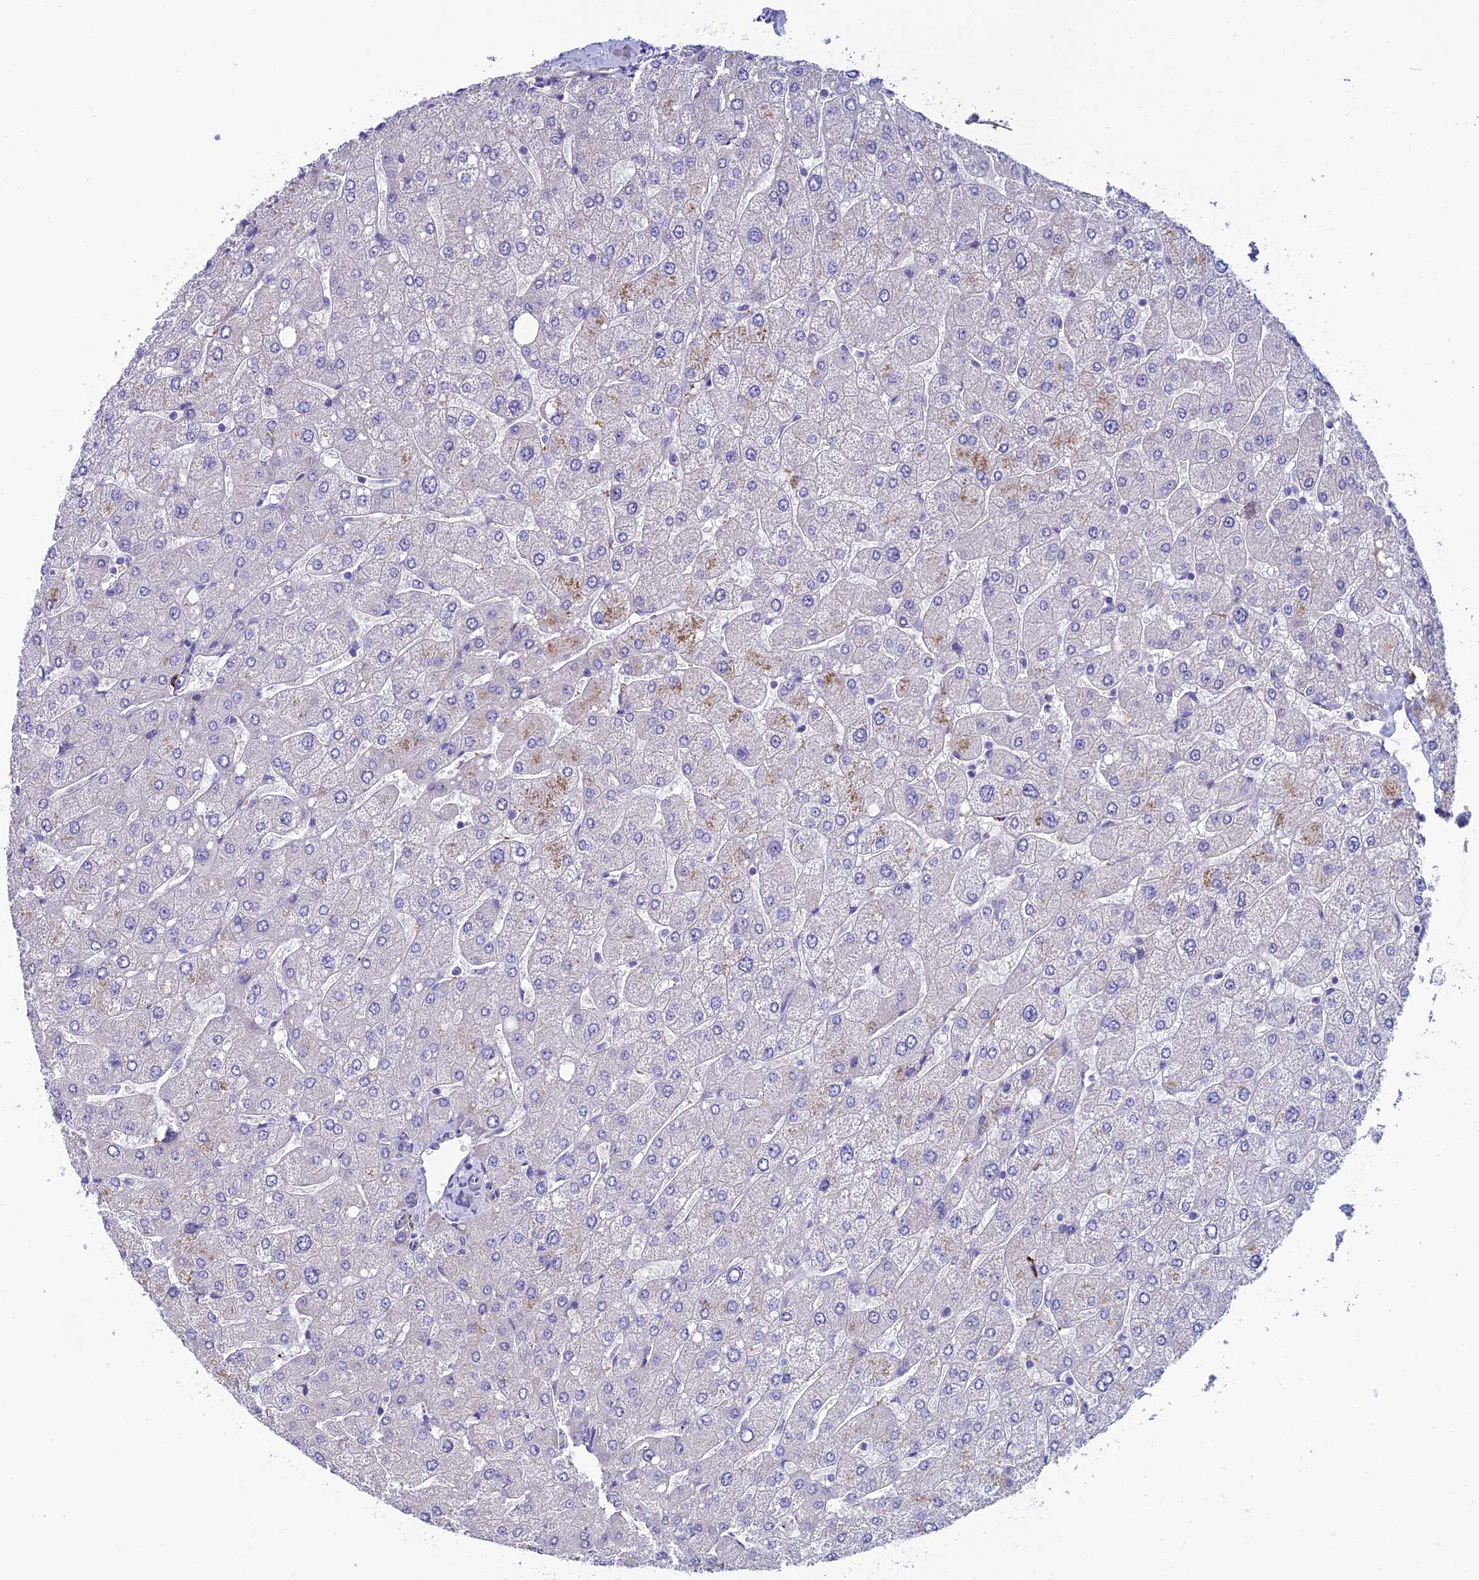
{"staining": {"intensity": "negative", "quantity": "none", "location": "none"}, "tissue": "liver", "cell_type": "Cholangiocytes", "image_type": "normal", "snomed": [{"axis": "morphology", "description": "Normal tissue, NOS"}, {"axis": "topography", "description": "Liver"}], "caption": "High power microscopy histopathology image of an immunohistochemistry (IHC) photomicrograph of benign liver, revealing no significant positivity in cholangiocytes.", "gene": "MACIR", "patient": {"sex": "male", "age": 55}}